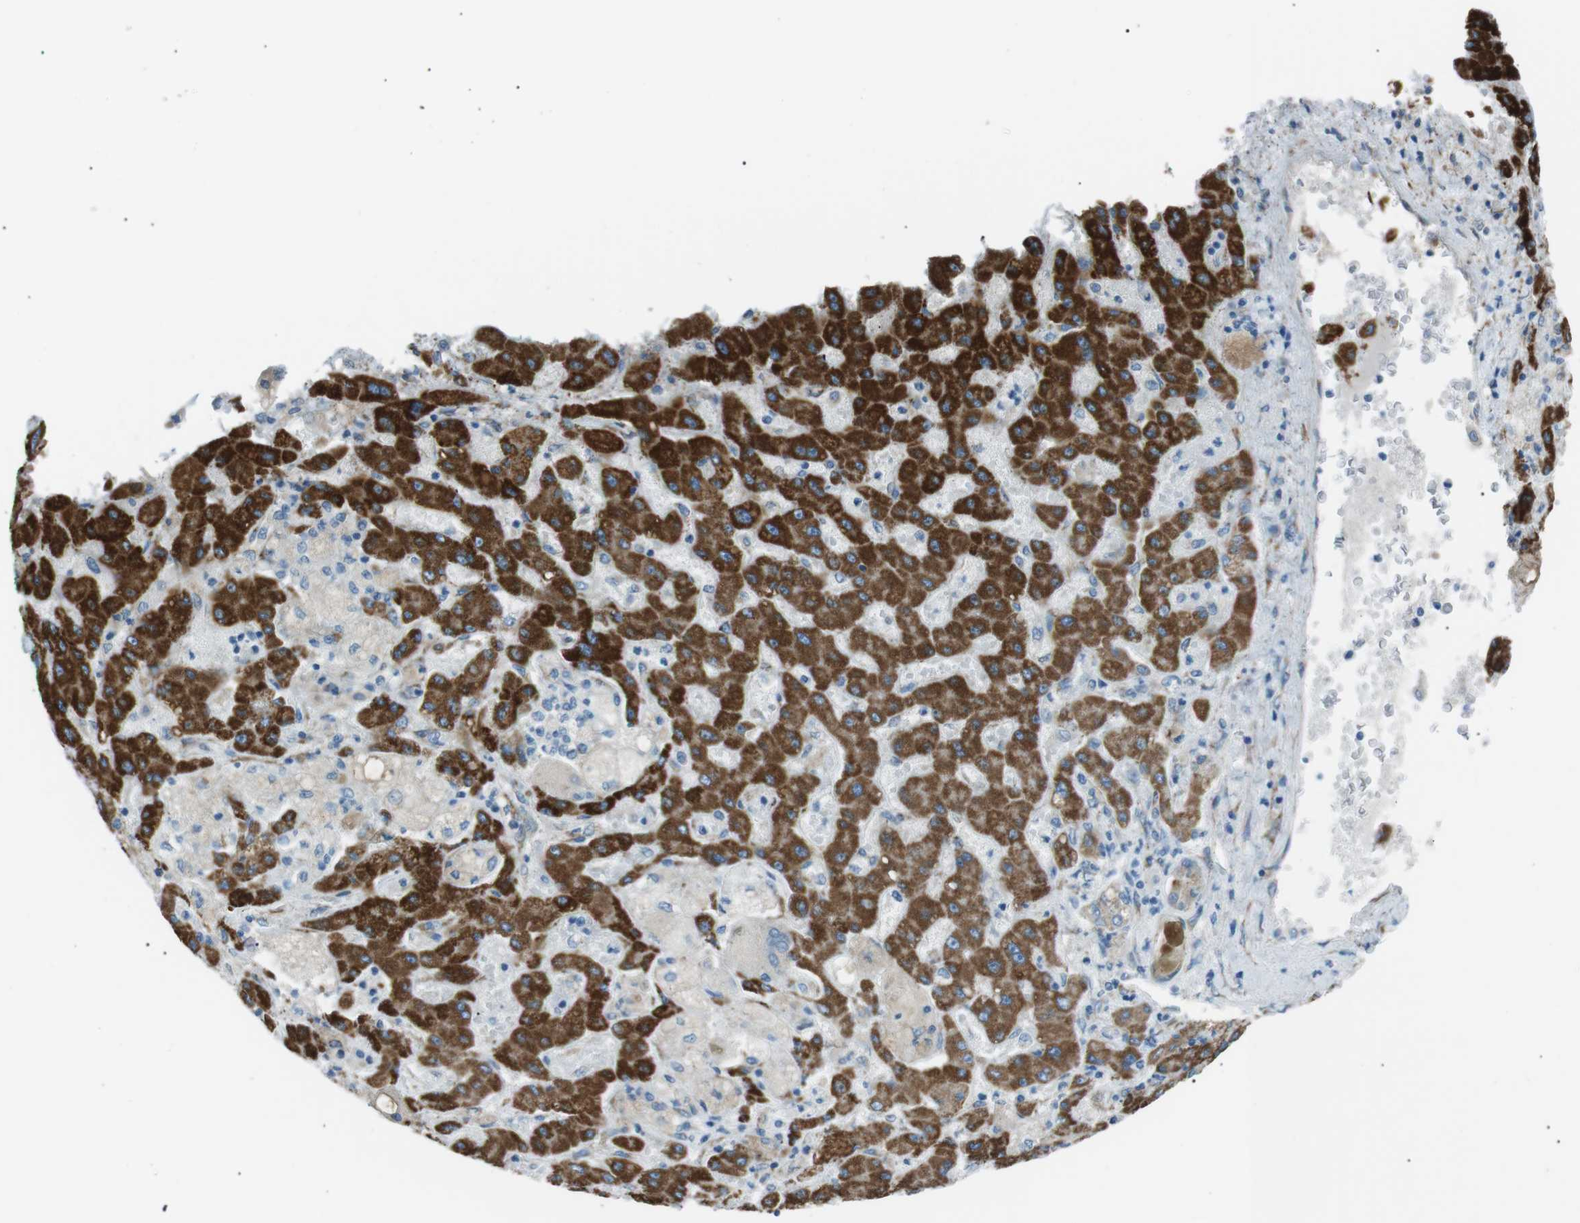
{"staining": {"intensity": "negative", "quantity": "none", "location": "none"}, "tissue": "liver cancer", "cell_type": "Tumor cells", "image_type": "cancer", "snomed": [{"axis": "morphology", "description": "Cholangiocarcinoma"}, {"axis": "topography", "description": "Liver"}], "caption": "Immunohistochemistry (IHC) micrograph of human liver cancer (cholangiocarcinoma) stained for a protein (brown), which displays no expression in tumor cells.", "gene": "MTARC2", "patient": {"sex": "male", "age": 50}}